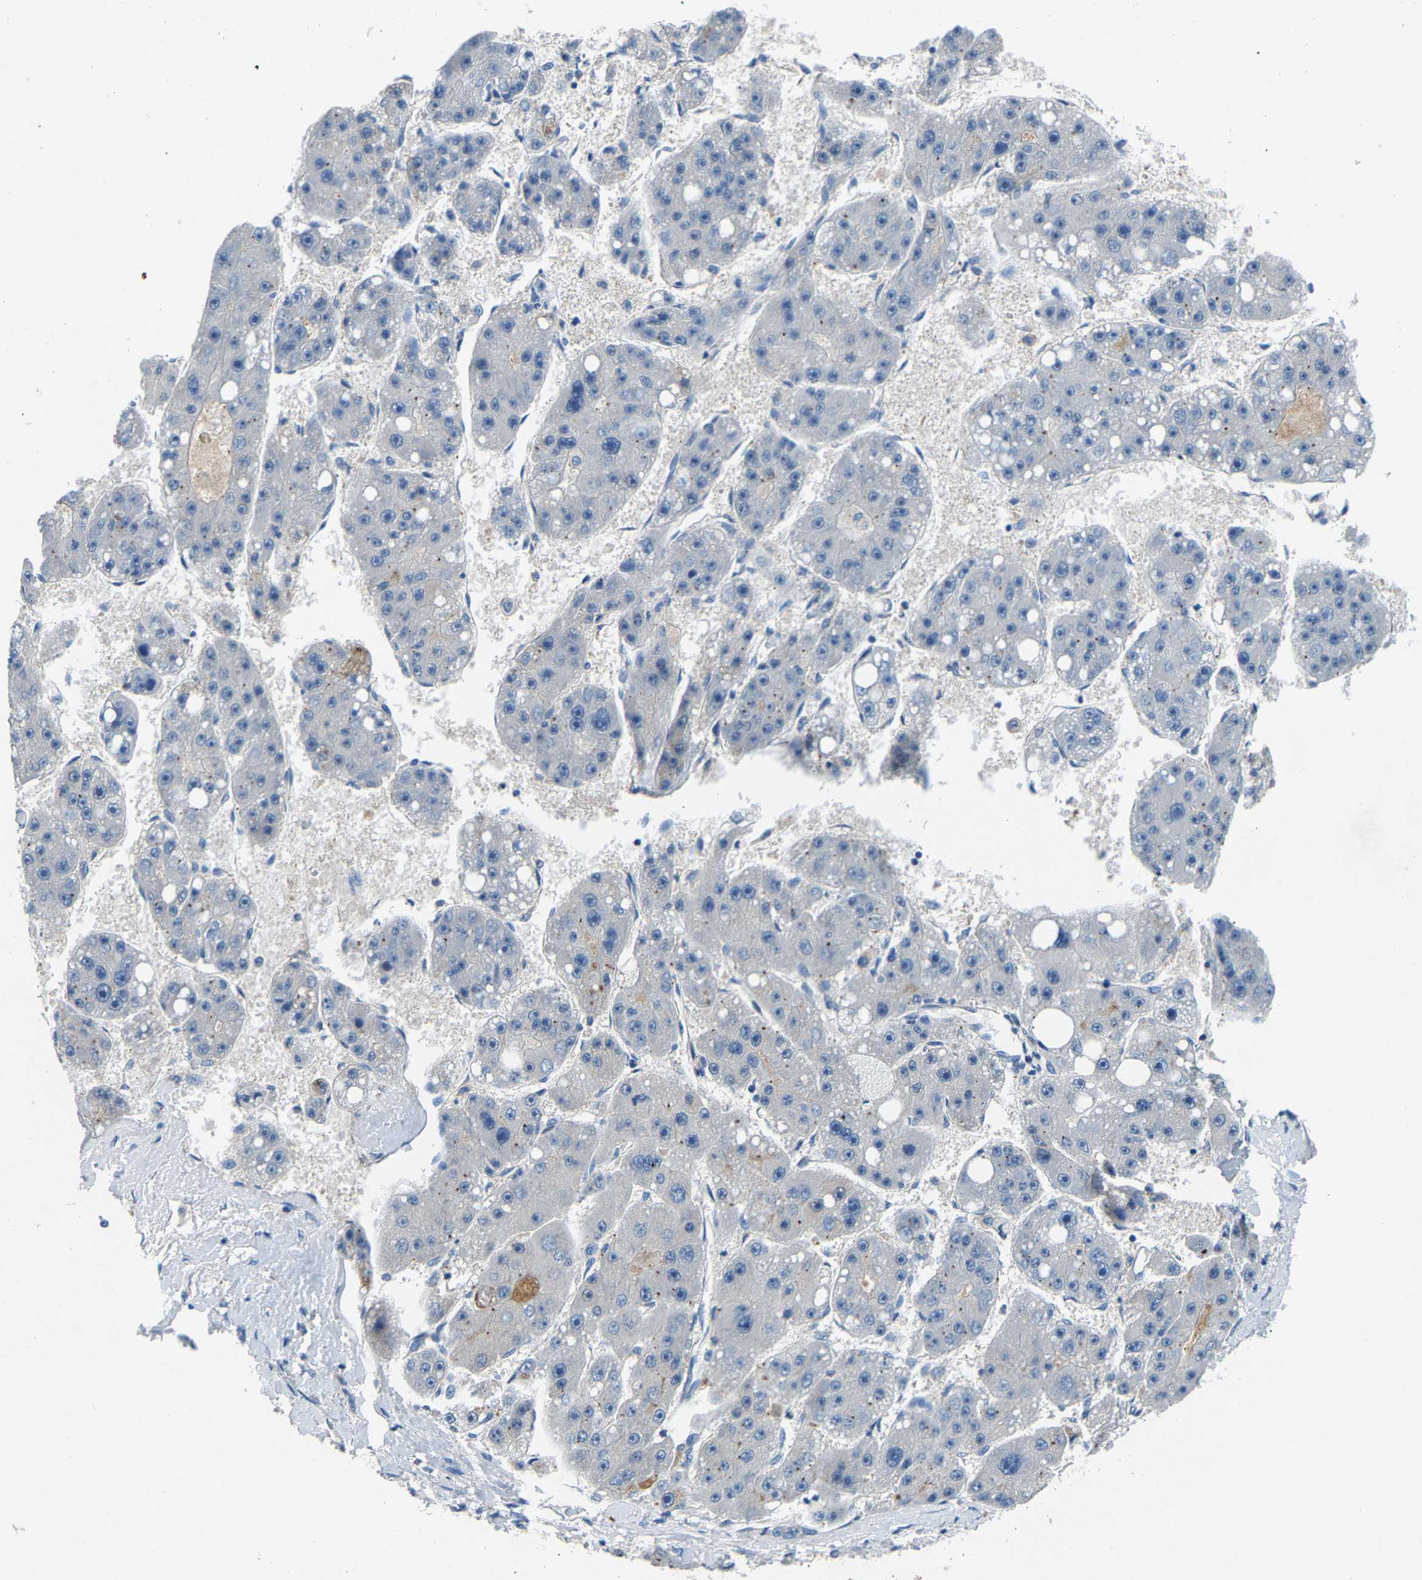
{"staining": {"intensity": "negative", "quantity": "none", "location": "none"}, "tissue": "liver cancer", "cell_type": "Tumor cells", "image_type": "cancer", "snomed": [{"axis": "morphology", "description": "Carcinoma, Hepatocellular, NOS"}, {"axis": "topography", "description": "Liver"}], "caption": "Immunohistochemistry image of neoplastic tissue: hepatocellular carcinoma (liver) stained with DAB (3,3'-diaminobenzidine) reveals no significant protein expression in tumor cells. (DAB immunohistochemistry (IHC), high magnification).", "gene": "DNAAF5", "patient": {"sex": "female", "age": 61}}